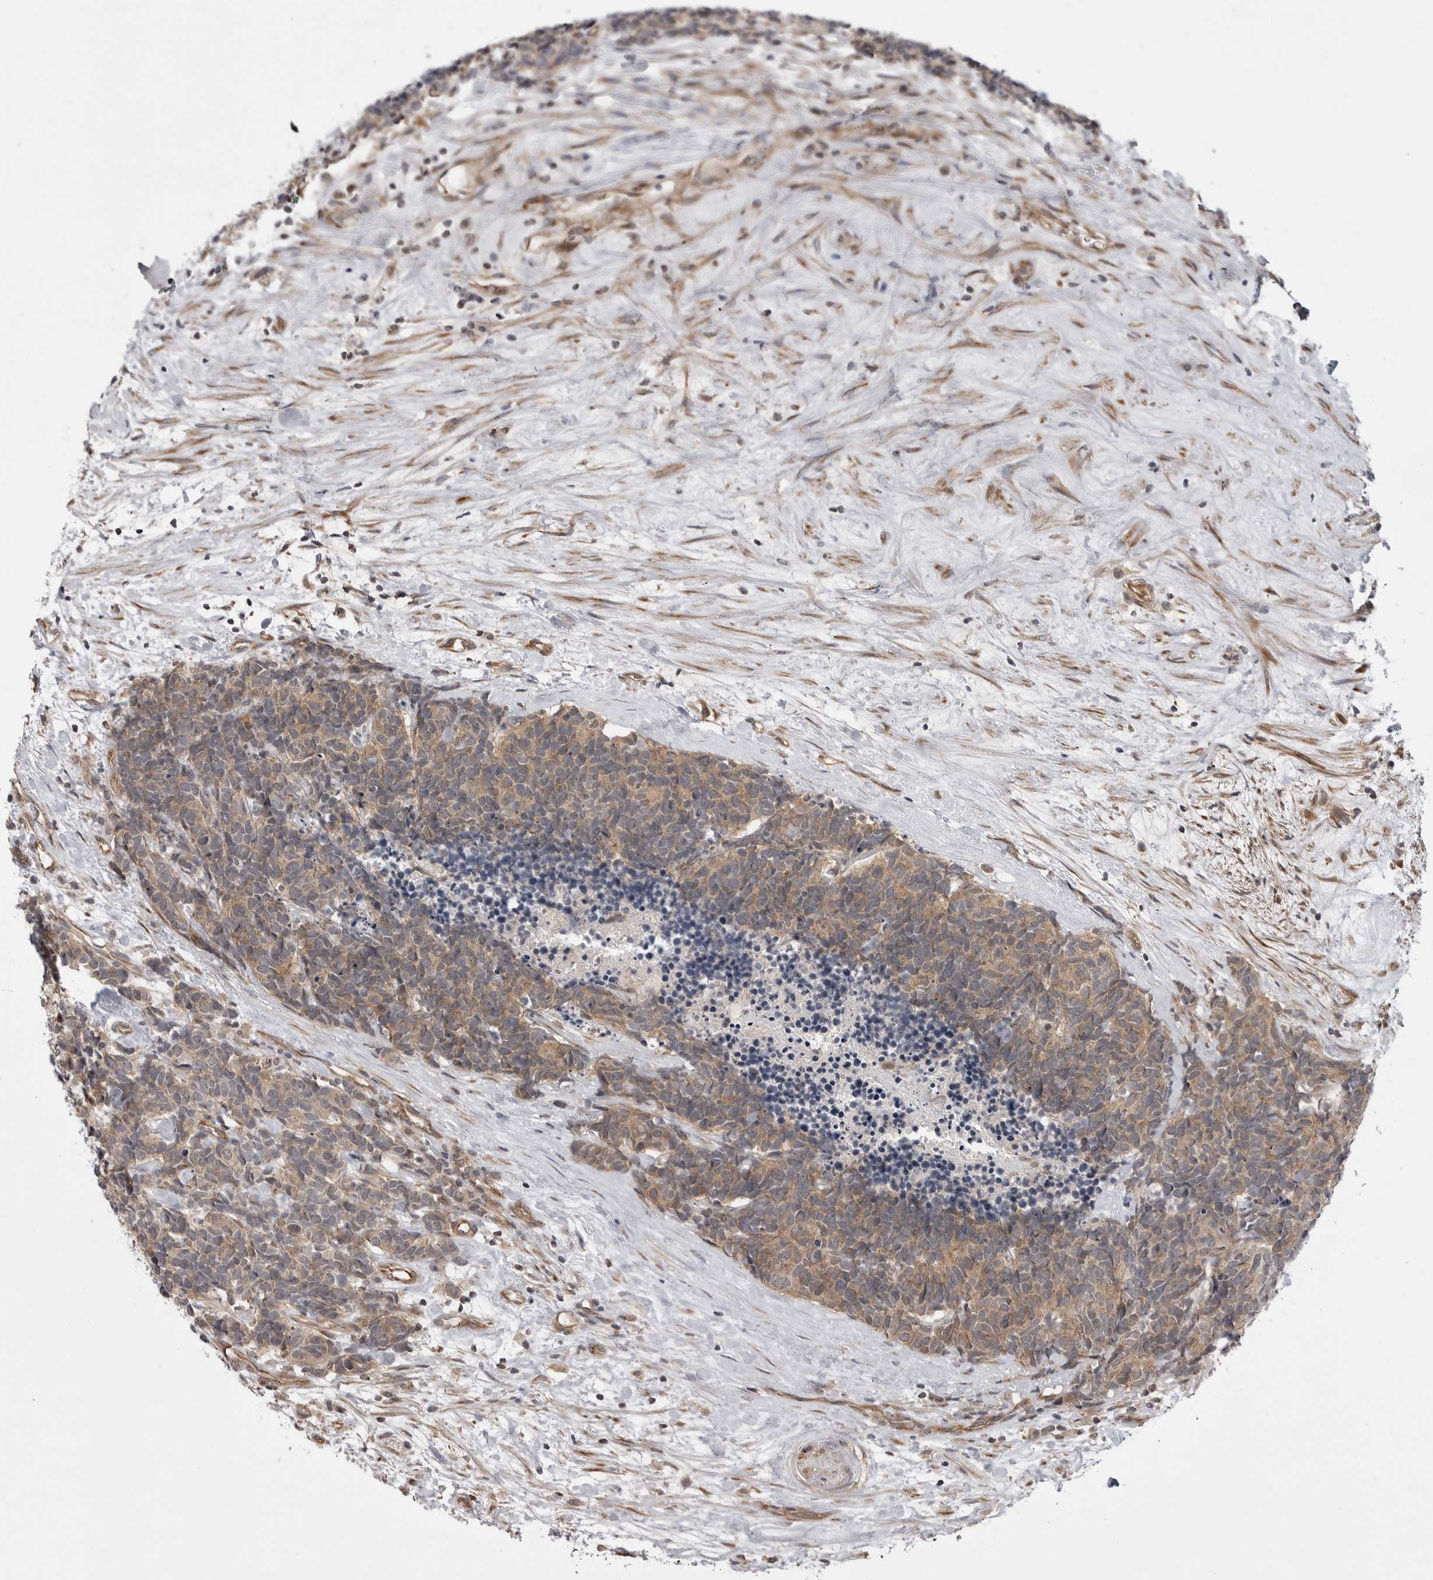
{"staining": {"intensity": "weak", "quantity": ">75%", "location": "cytoplasmic/membranous"}, "tissue": "carcinoid", "cell_type": "Tumor cells", "image_type": "cancer", "snomed": [{"axis": "morphology", "description": "Carcinoma, NOS"}, {"axis": "morphology", "description": "Carcinoid, malignant, NOS"}, {"axis": "topography", "description": "Urinary bladder"}], "caption": "DAB immunohistochemical staining of carcinoid demonstrates weak cytoplasmic/membranous protein positivity in about >75% of tumor cells.", "gene": "LRRC45", "patient": {"sex": "male", "age": 57}}